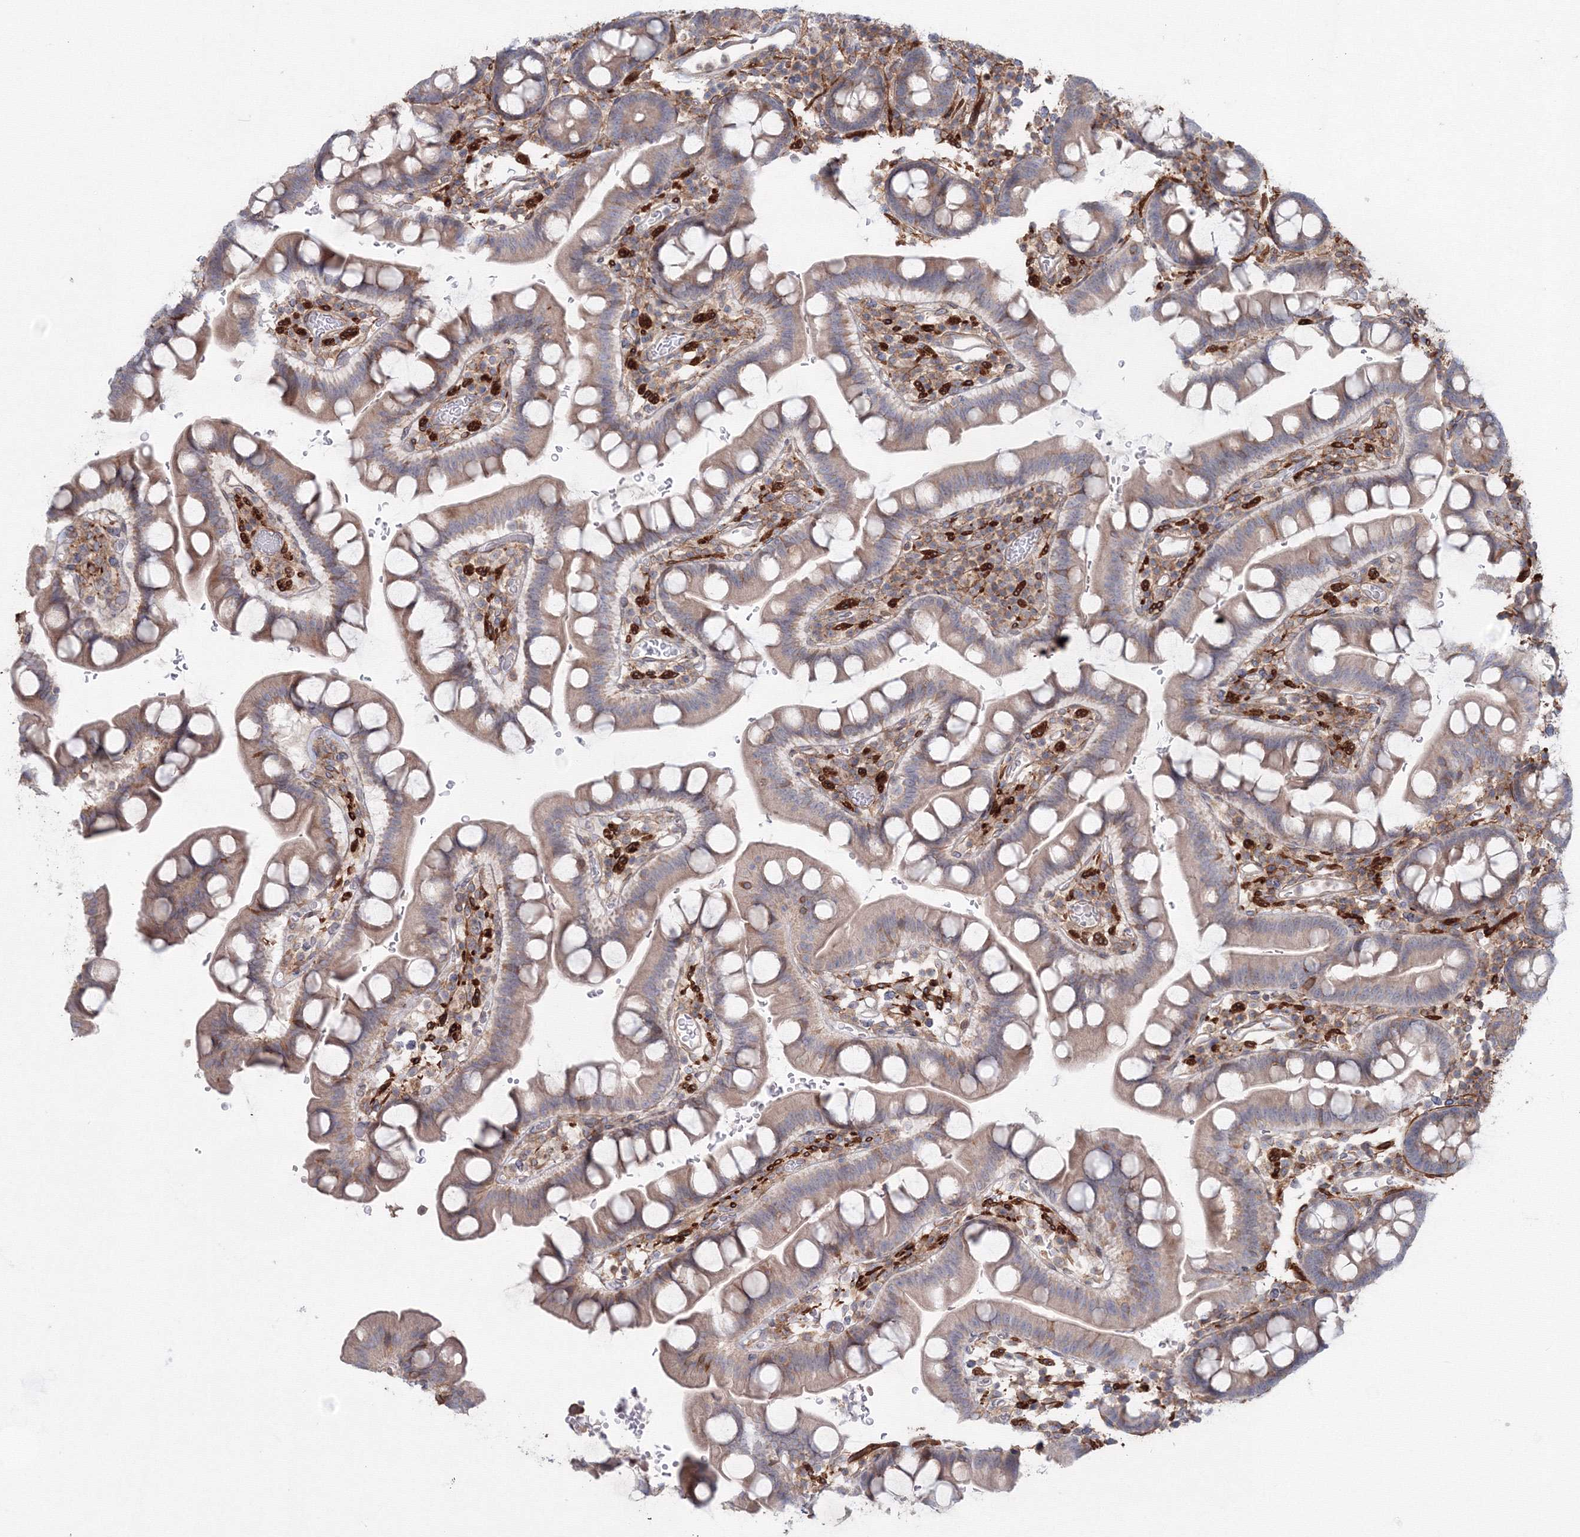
{"staining": {"intensity": "moderate", "quantity": "<25%", "location": "cytoplasmic/membranous"}, "tissue": "small intestine", "cell_type": "Glandular cells", "image_type": "normal", "snomed": [{"axis": "morphology", "description": "Normal tissue, NOS"}, {"axis": "topography", "description": "Stomach, upper"}, {"axis": "topography", "description": "Stomach, lower"}, {"axis": "topography", "description": "Small intestine"}], "caption": "IHC of normal human small intestine demonstrates low levels of moderate cytoplasmic/membranous staining in approximately <25% of glandular cells.", "gene": "SH3PXD2A", "patient": {"sex": "male", "age": 68}}